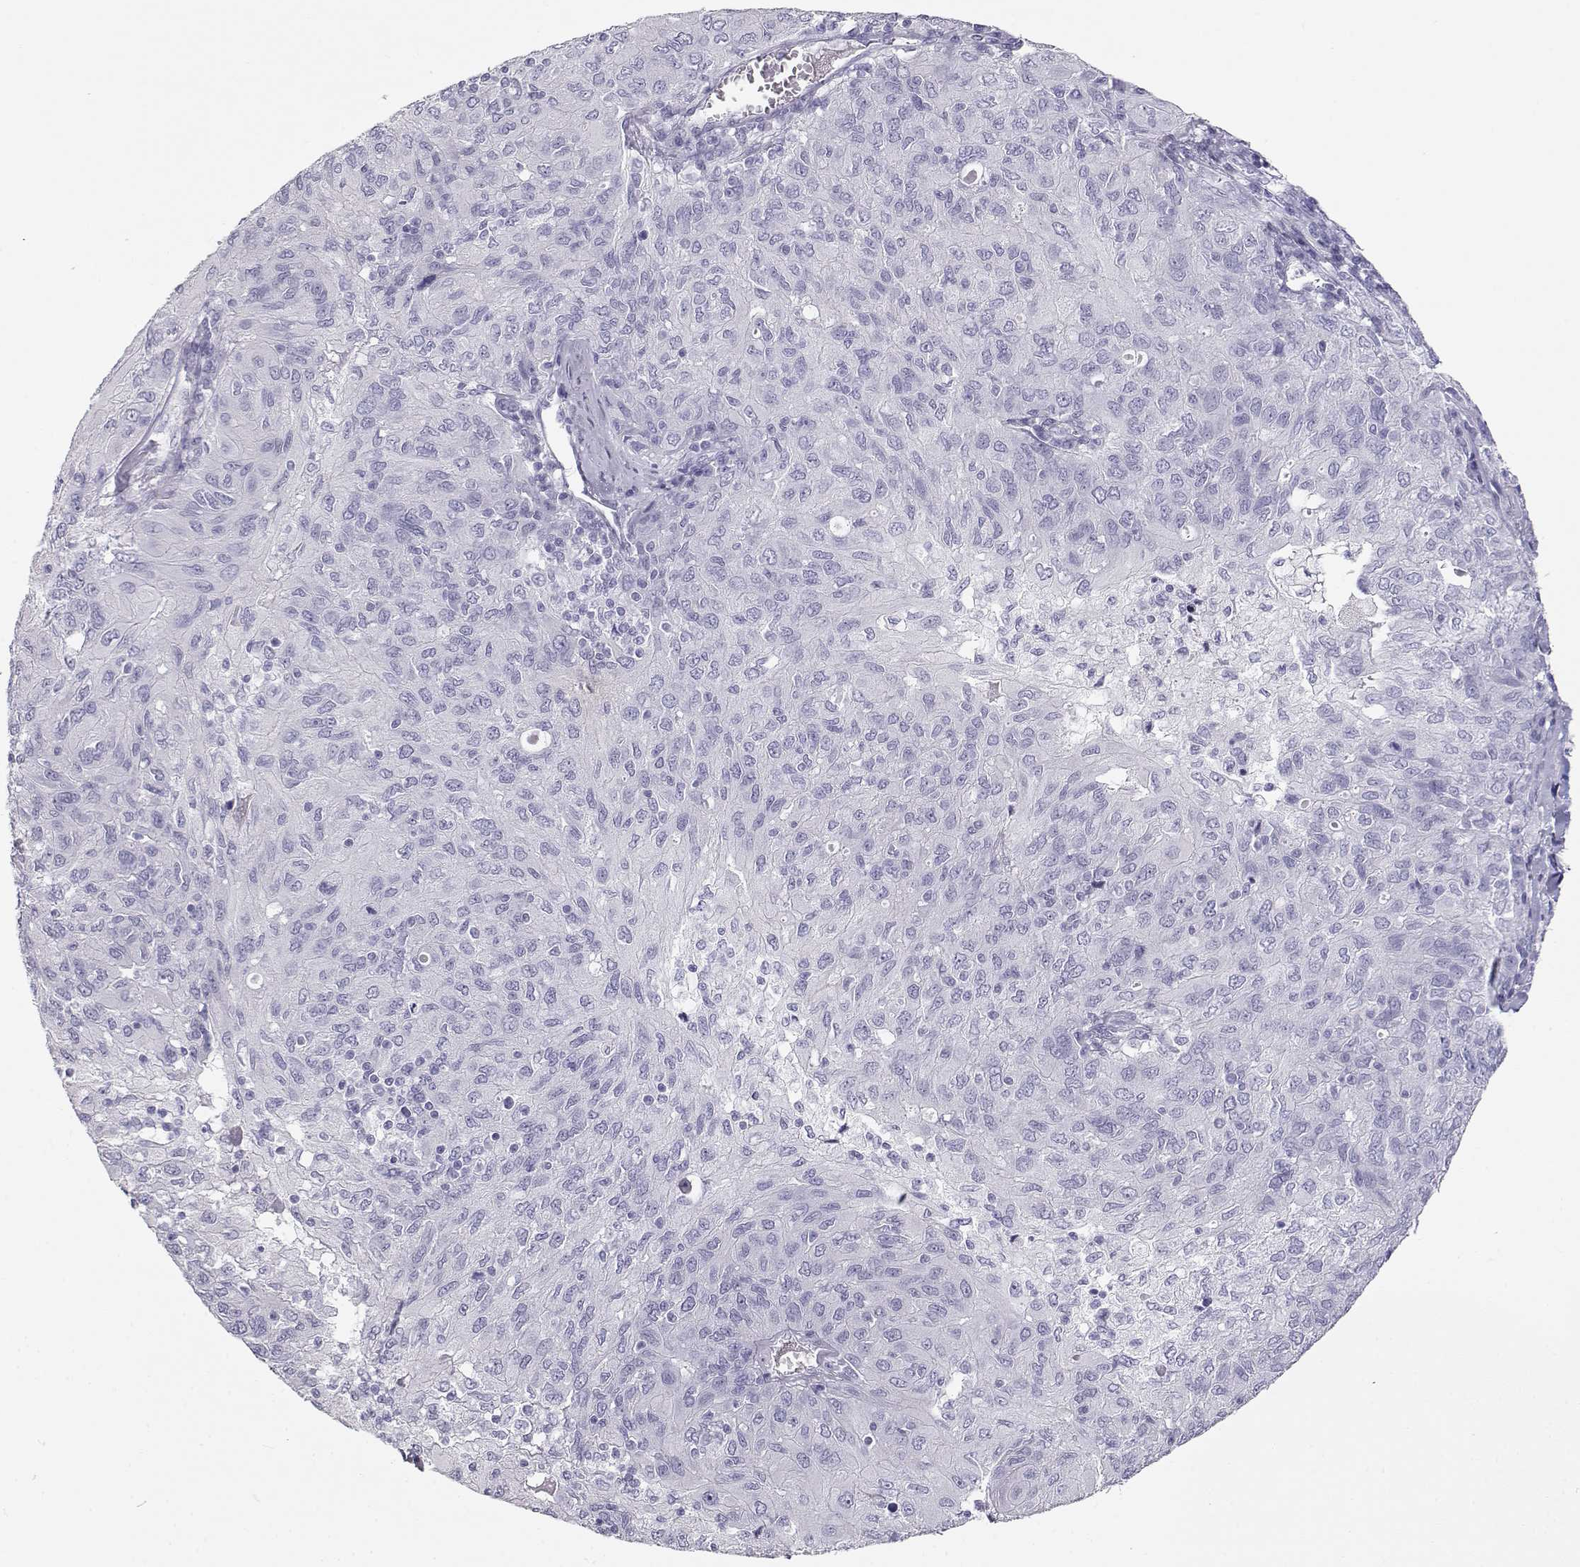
{"staining": {"intensity": "negative", "quantity": "none", "location": "none"}, "tissue": "ovarian cancer", "cell_type": "Tumor cells", "image_type": "cancer", "snomed": [{"axis": "morphology", "description": "Carcinoma, endometroid"}, {"axis": "topography", "description": "Ovary"}], "caption": "Immunohistochemistry of ovarian cancer exhibits no expression in tumor cells.", "gene": "TKTL1", "patient": {"sex": "female", "age": 50}}